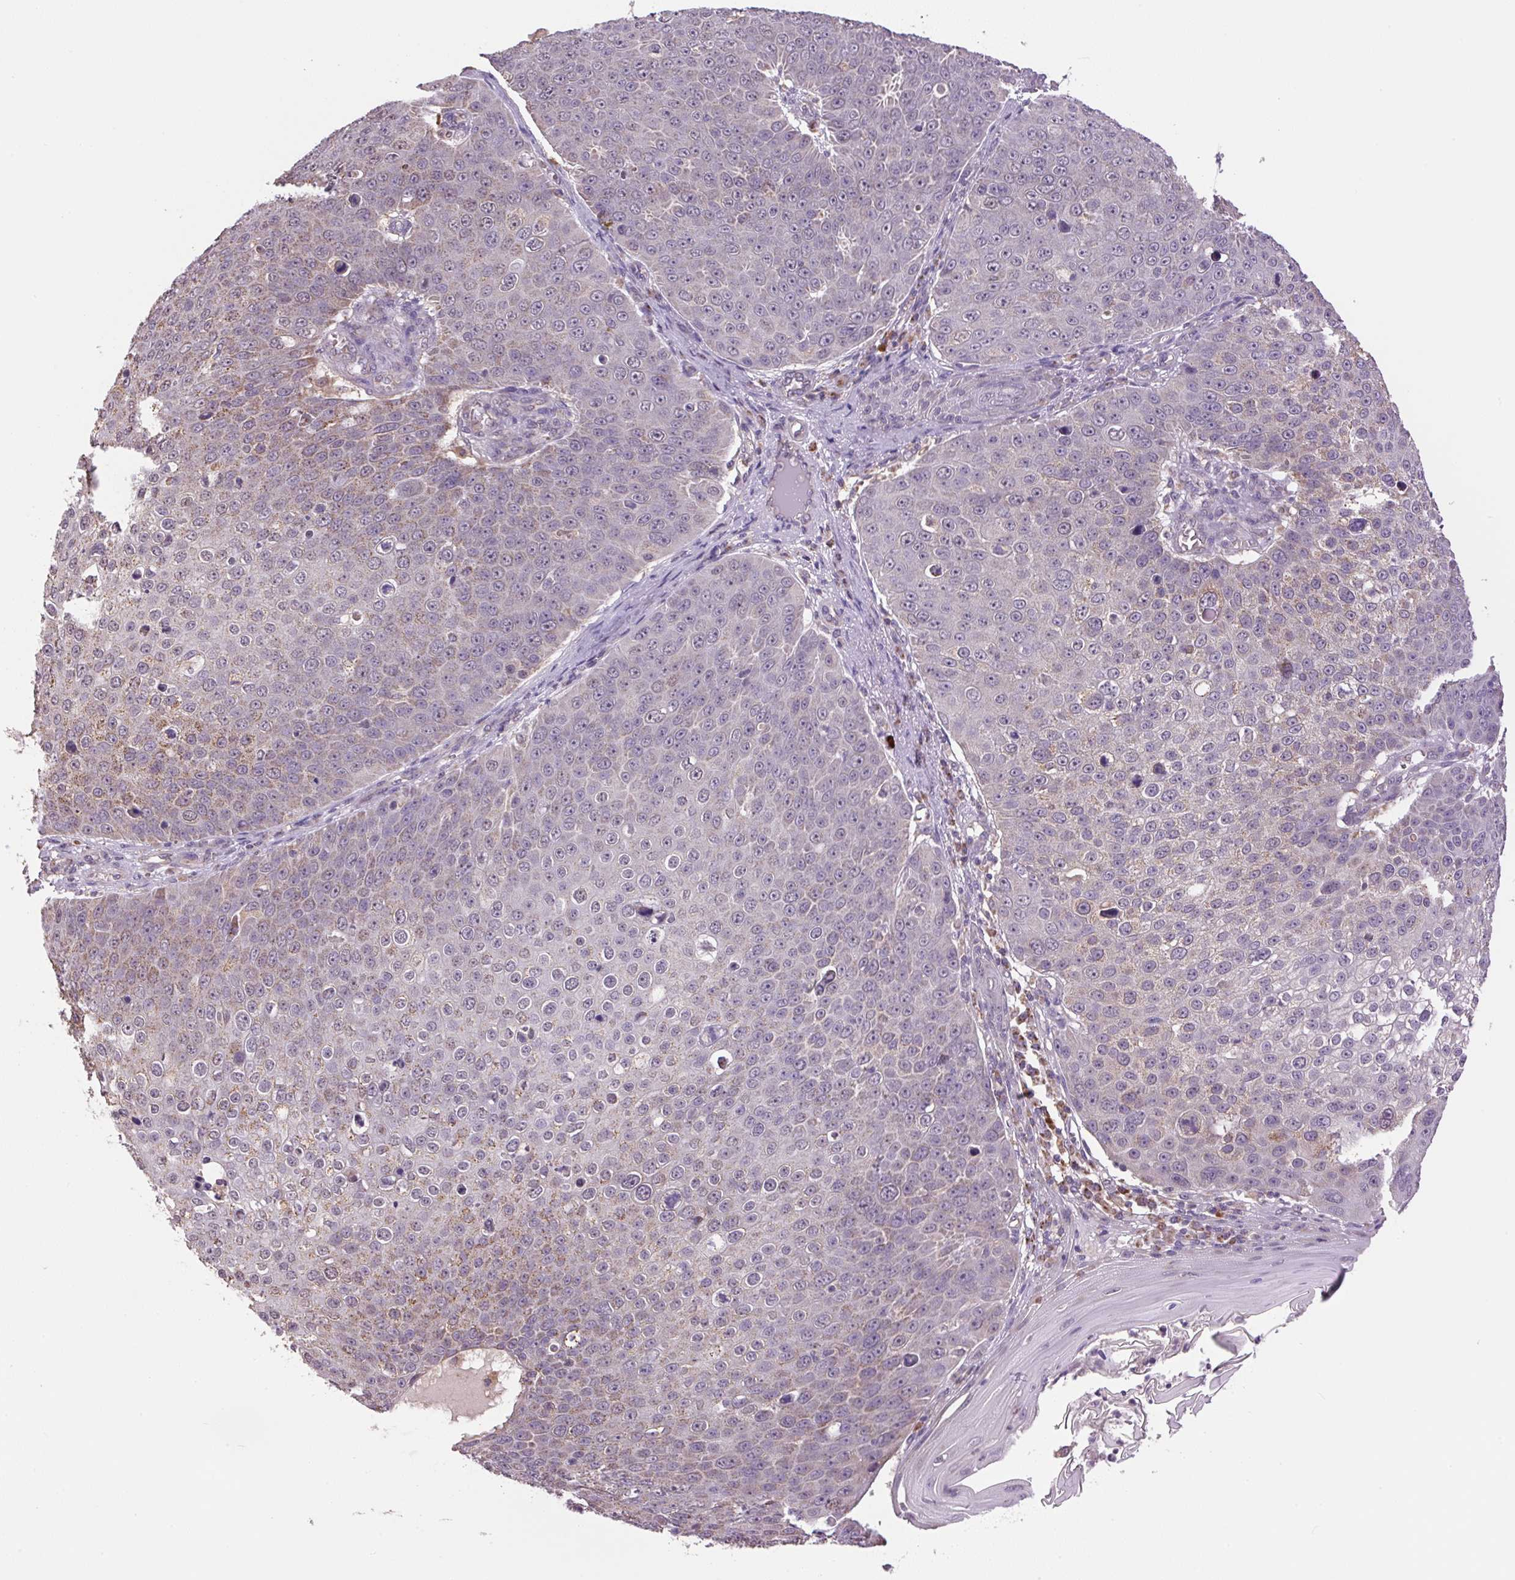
{"staining": {"intensity": "weak", "quantity": "<25%", "location": "cytoplasmic/membranous"}, "tissue": "skin cancer", "cell_type": "Tumor cells", "image_type": "cancer", "snomed": [{"axis": "morphology", "description": "Squamous cell carcinoma, NOS"}, {"axis": "topography", "description": "Skin"}], "caption": "DAB (3,3'-diaminobenzidine) immunohistochemical staining of human skin cancer (squamous cell carcinoma) displays no significant expression in tumor cells.", "gene": "SGF29", "patient": {"sex": "male", "age": 71}}